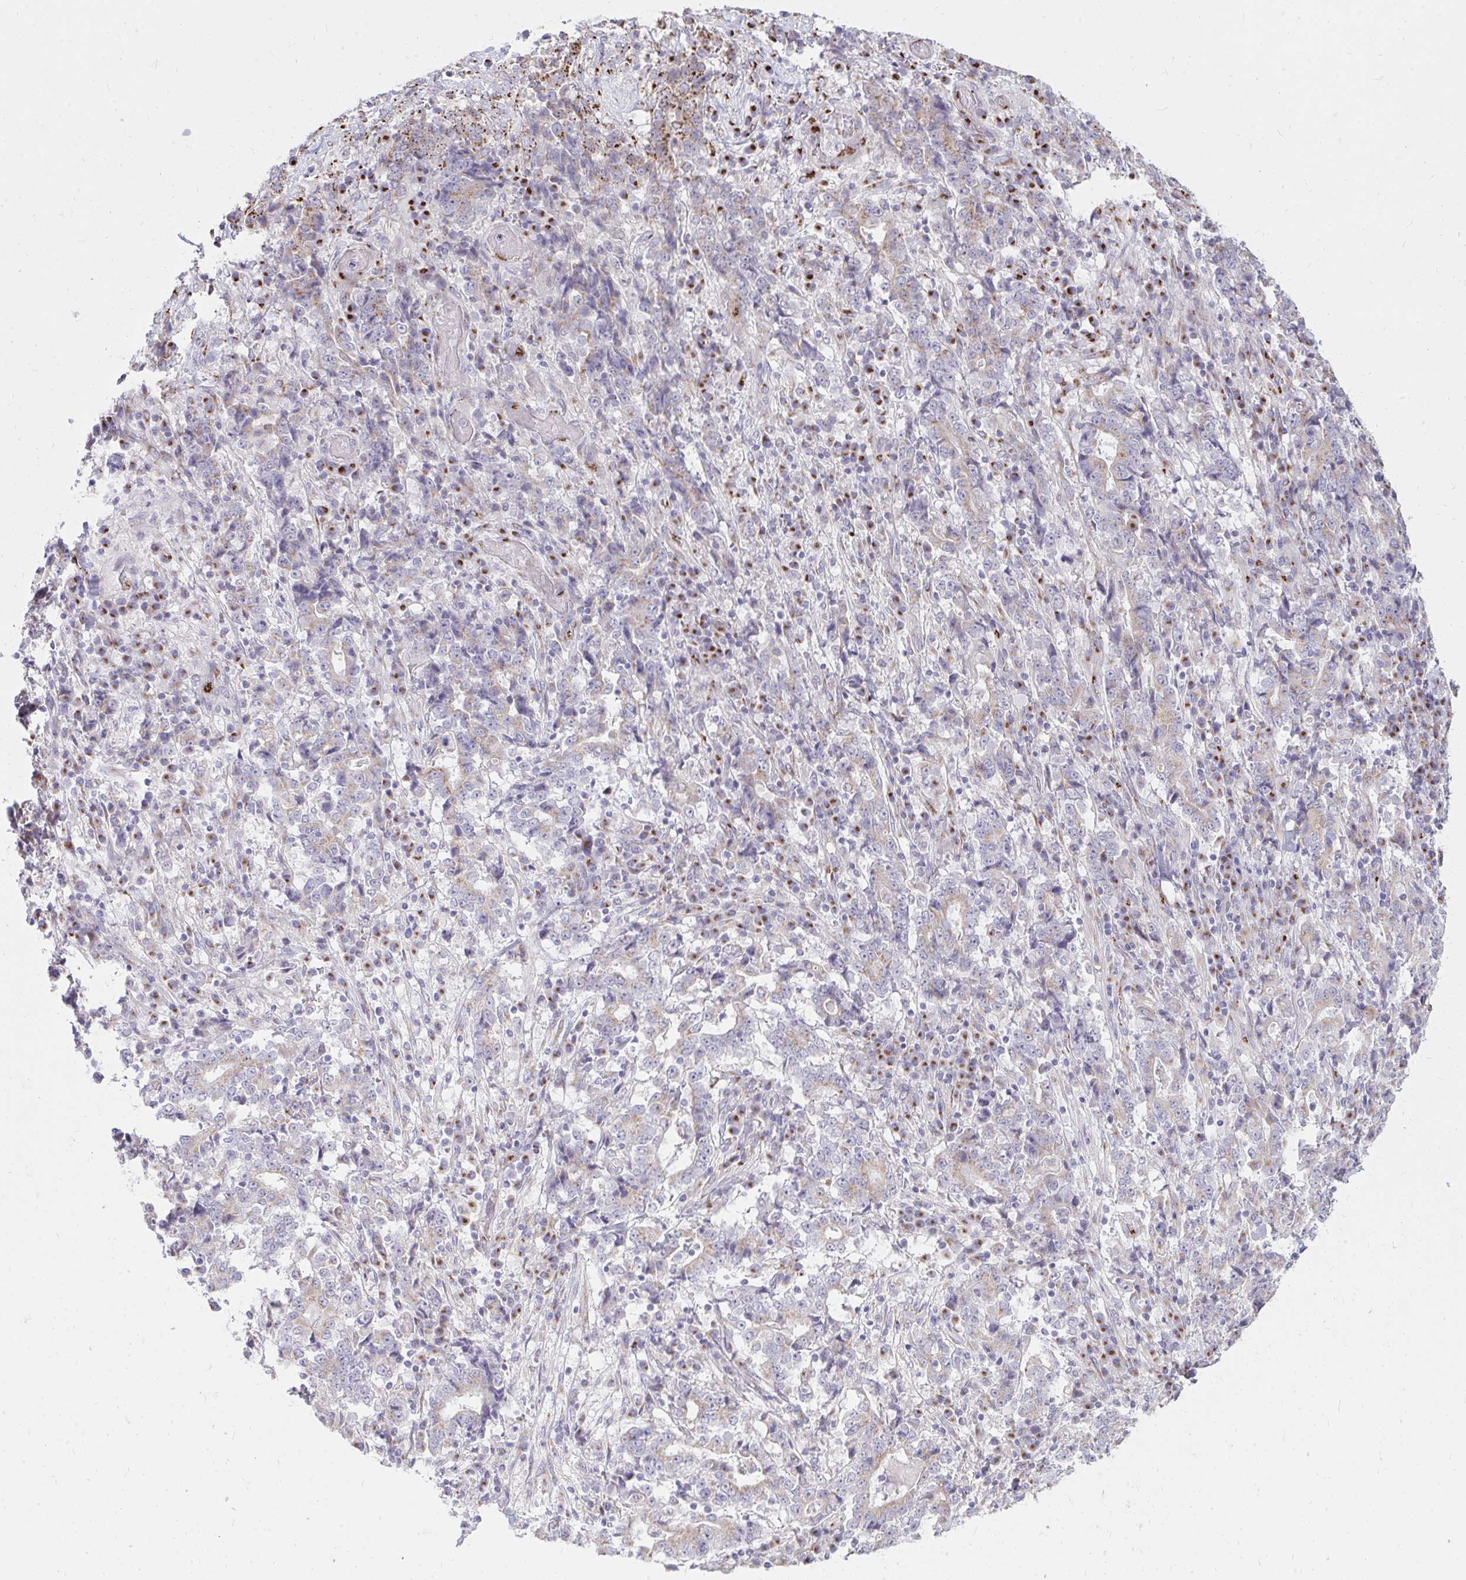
{"staining": {"intensity": "moderate", "quantity": "<25%", "location": "cytoplasmic/membranous"}, "tissue": "stomach cancer", "cell_type": "Tumor cells", "image_type": "cancer", "snomed": [{"axis": "morphology", "description": "Normal tissue, NOS"}, {"axis": "morphology", "description": "Adenocarcinoma, NOS"}, {"axis": "topography", "description": "Stomach, upper"}, {"axis": "topography", "description": "Stomach"}], "caption": "Moderate cytoplasmic/membranous protein staining is present in approximately <25% of tumor cells in stomach cancer (adenocarcinoma).", "gene": "RAB6B", "patient": {"sex": "male", "age": 59}}